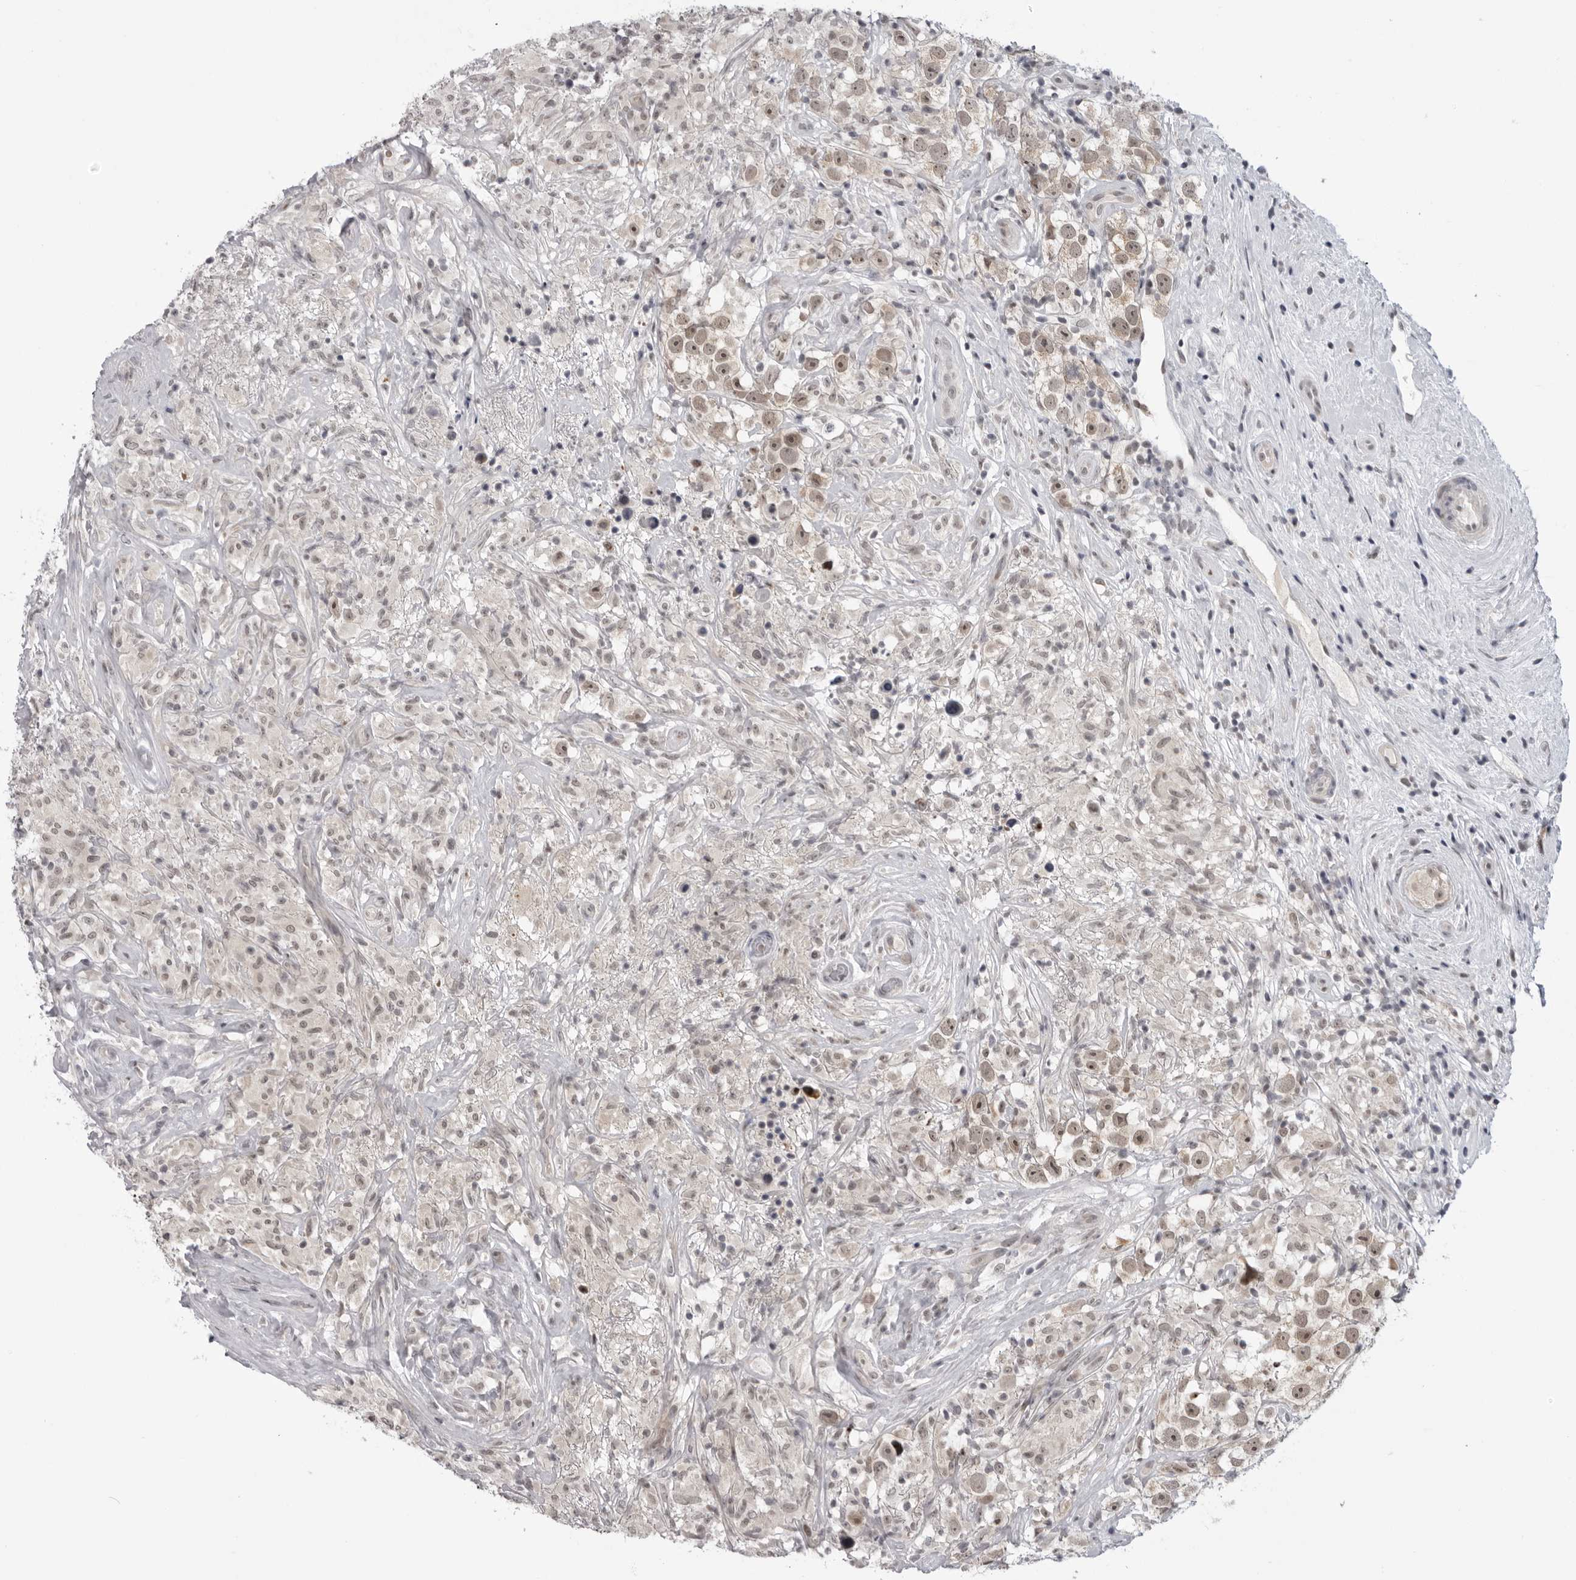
{"staining": {"intensity": "moderate", "quantity": ">75%", "location": "nuclear"}, "tissue": "testis cancer", "cell_type": "Tumor cells", "image_type": "cancer", "snomed": [{"axis": "morphology", "description": "Seminoma, NOS"}, {"axis": "topography", "description": "Testis"}], "caption": "IHC of human testis seminoma reveals medium levels of moderate nuclear positivity in about >75% of tumor cells. (DAB (3,3'-diaminobenzidine) IHC, brown staining for protein, blue staining for nuclei).", "gene": "ALPK2", "patient": {"sex": "male", "age": 49}}